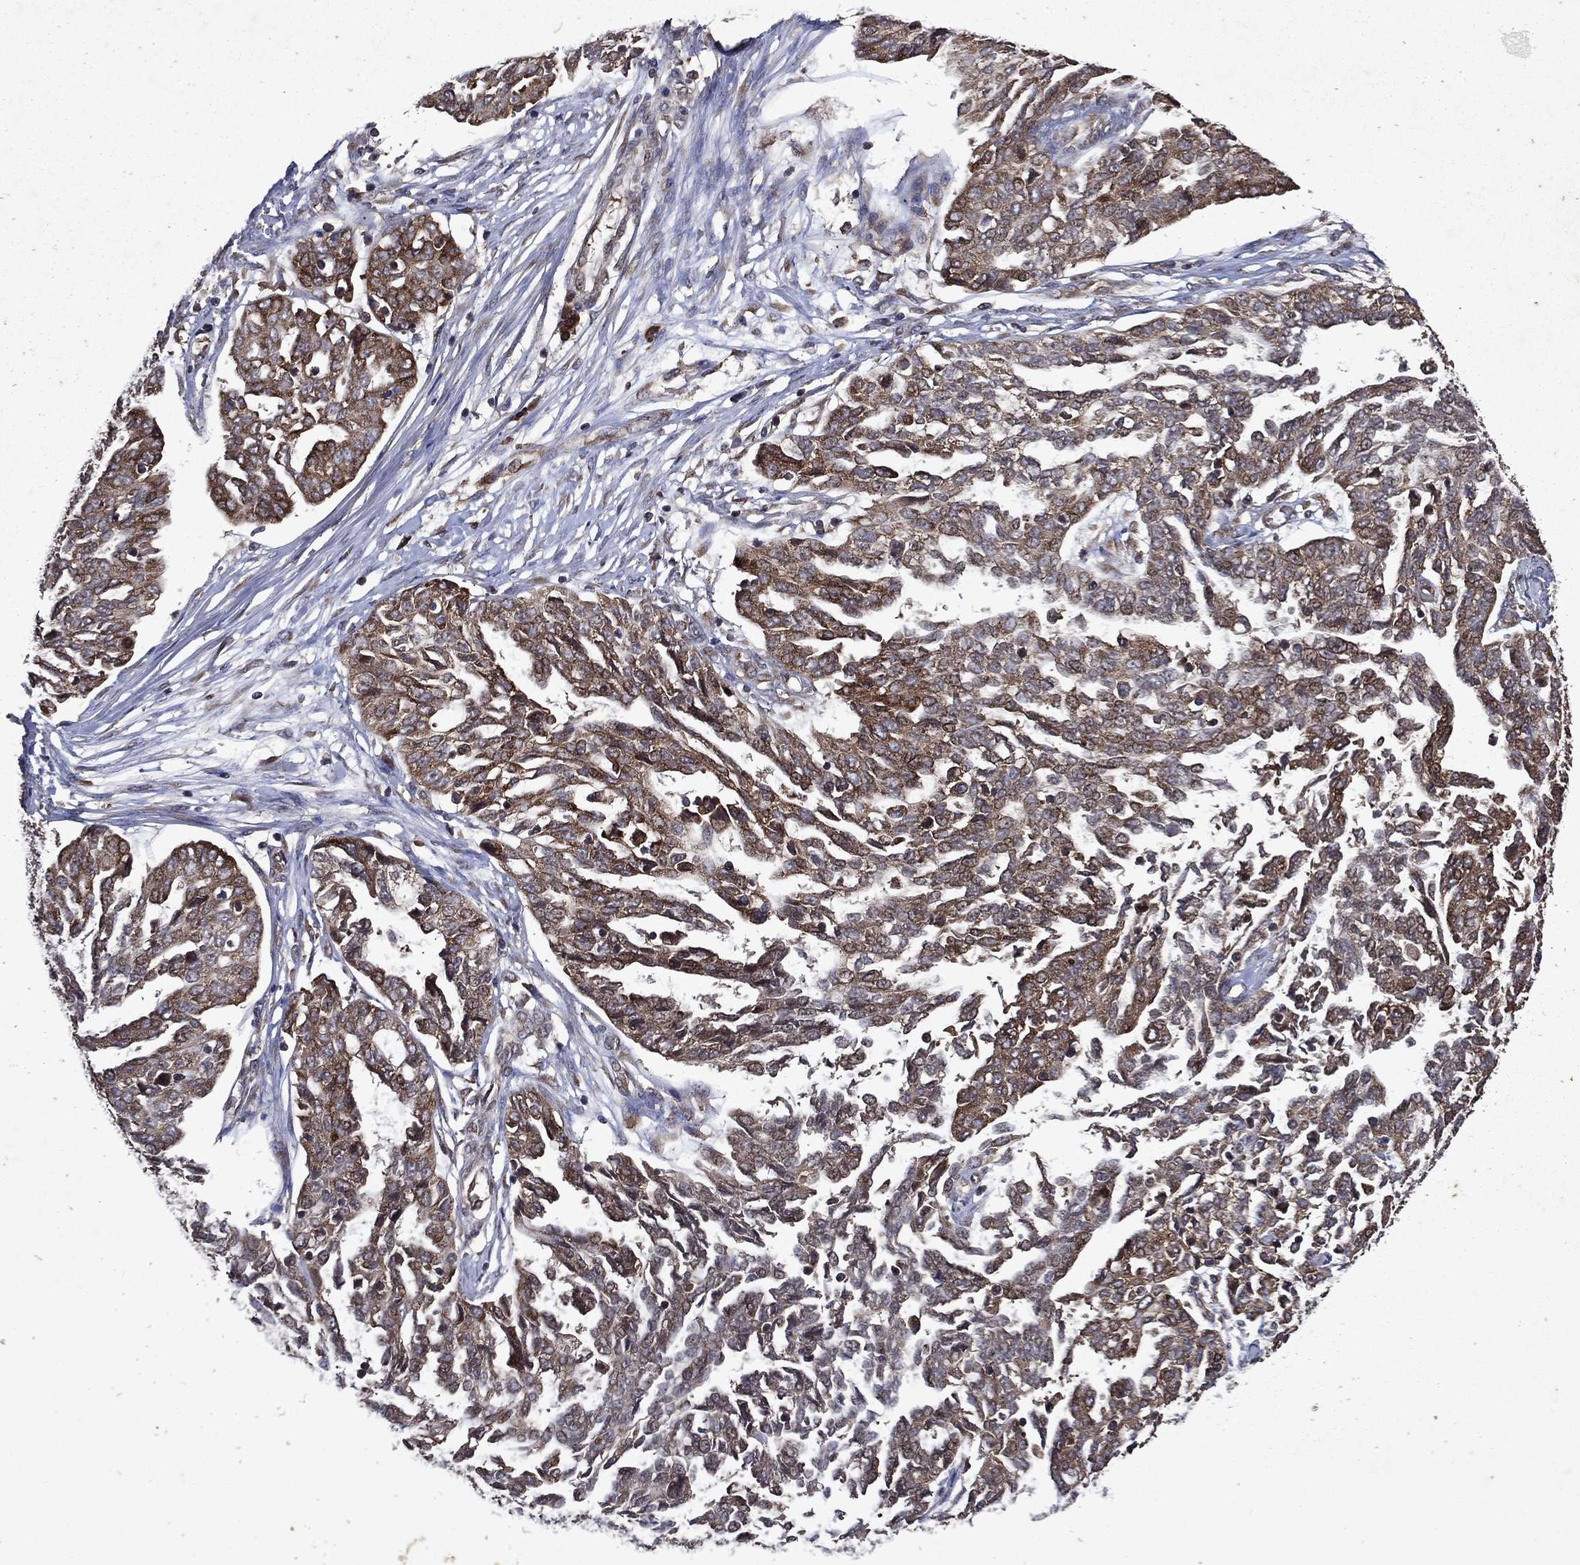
{"staining": {"intensity": "moderate", "quantity": ">75%", "location": "cytoplasmic/membranous"}, "tissue": "ovarian cancer", "cell_type": "Tumor cells", "image_type": "cancer", "snomed": [{"axis": "morphology", "description": "Cystadenocarcinoma, serous, NOS"}, {"axis": "topography", "description": "Ovary"}], "caption": "Ovarian serous cystadenocarcinoma stained with a brown dye exhibits moderate cytoplasmic/membranous positive staining in approximately >75% of tumor cells.", "gene": "EIF2B4", "patient": {"sex": "female", "age": 67}}